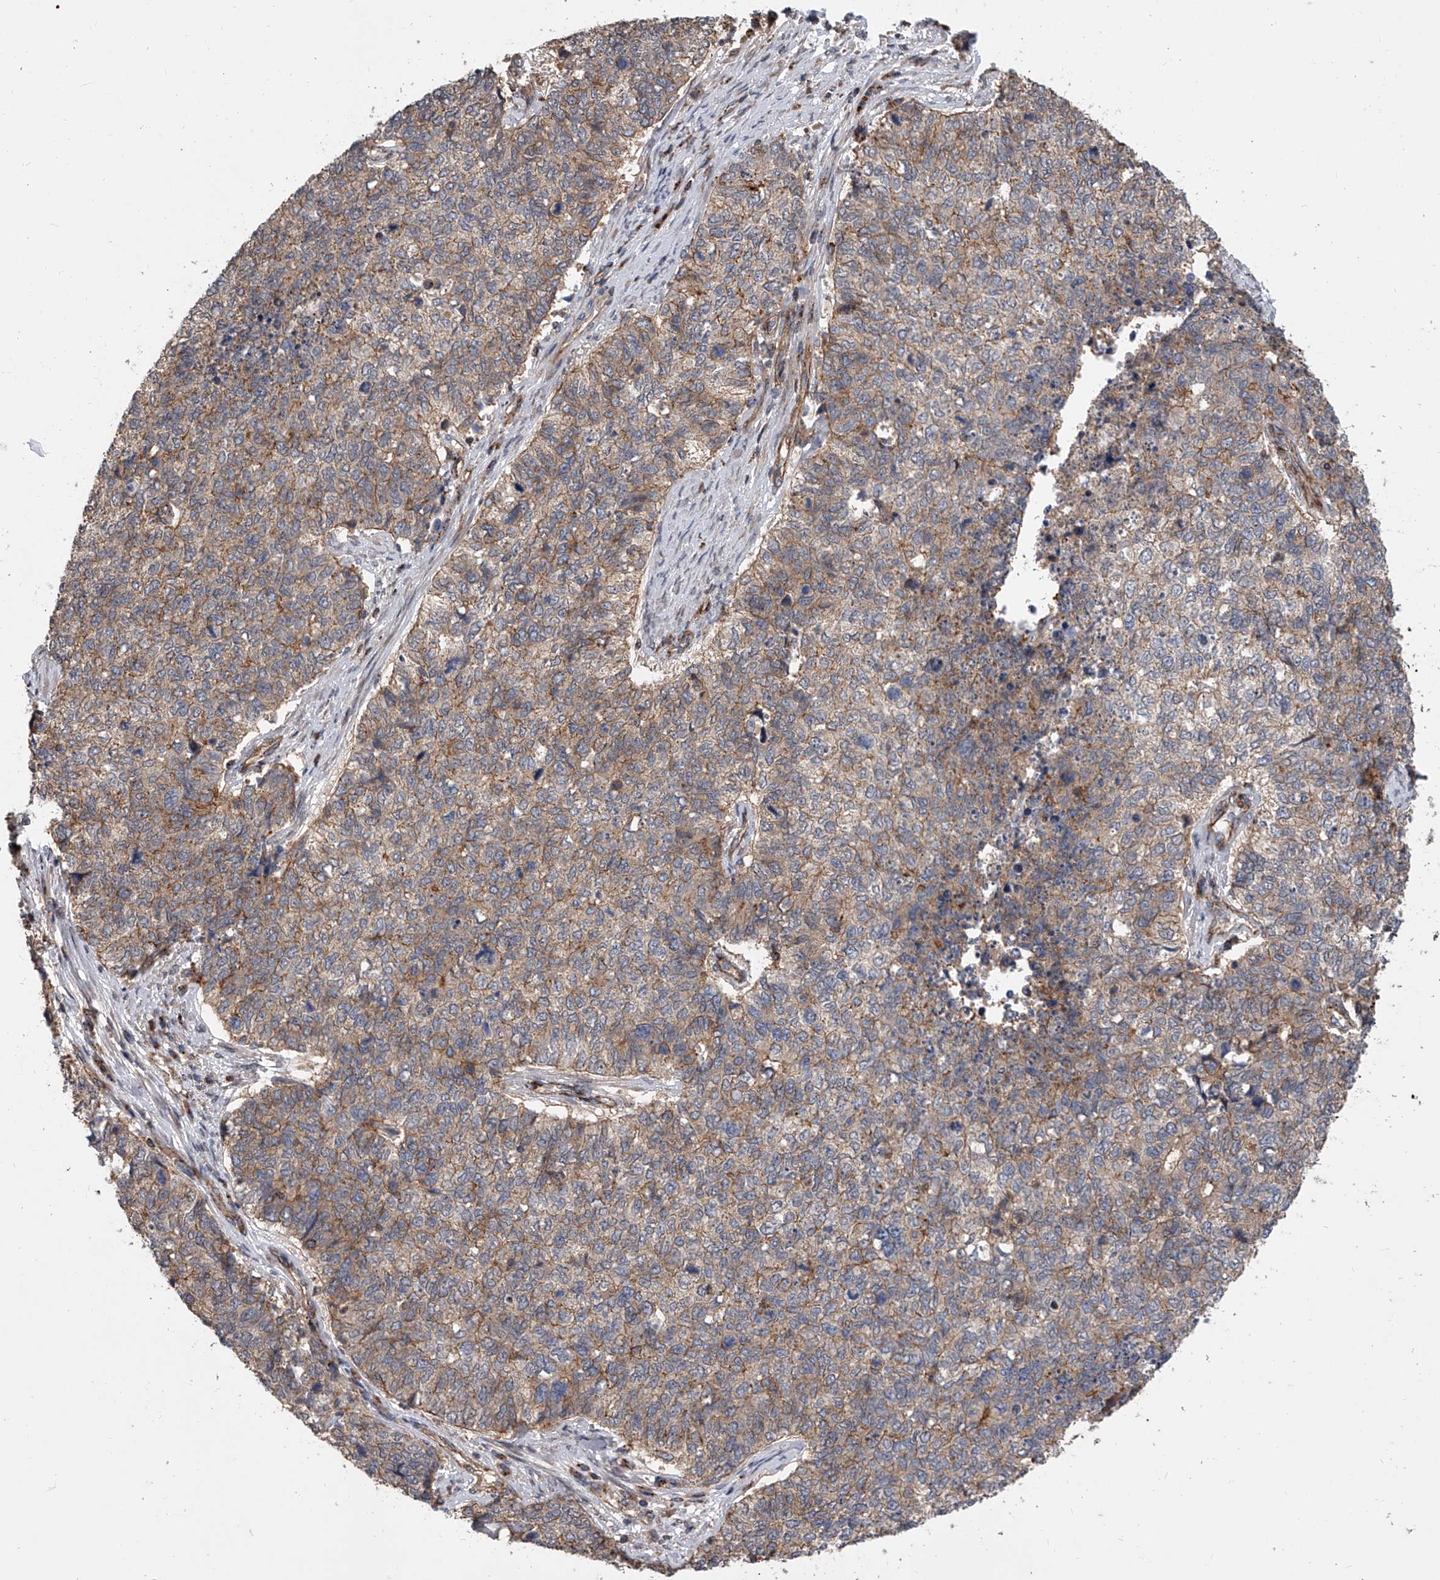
{"staining": {"intensity": "moderate", "quantity": "25%-75%", "location": "cytoplasmic/membranous"}, "tissue": "cervical cancer", "cell_type": "Tumor cells", "image_type": "cancer", "snomed": [{"axis": "morphology", "description": "Squamous cell carcinoma, NOS"}, {"axis": "topography", "description": "Cervix"}], "caption": "IHC (DAB (3,3'-diaminobenzidine)) staining of cervical cancer (squamous cell carcinoma) shows moderate cytoplasmic/membranous protein expression in about 25%-75% of tumor cells. (Brightfield microscopy of DAB IHC at high magnification).", "gene": "USP47", "patient": {"sex": "female", "age": 63}}